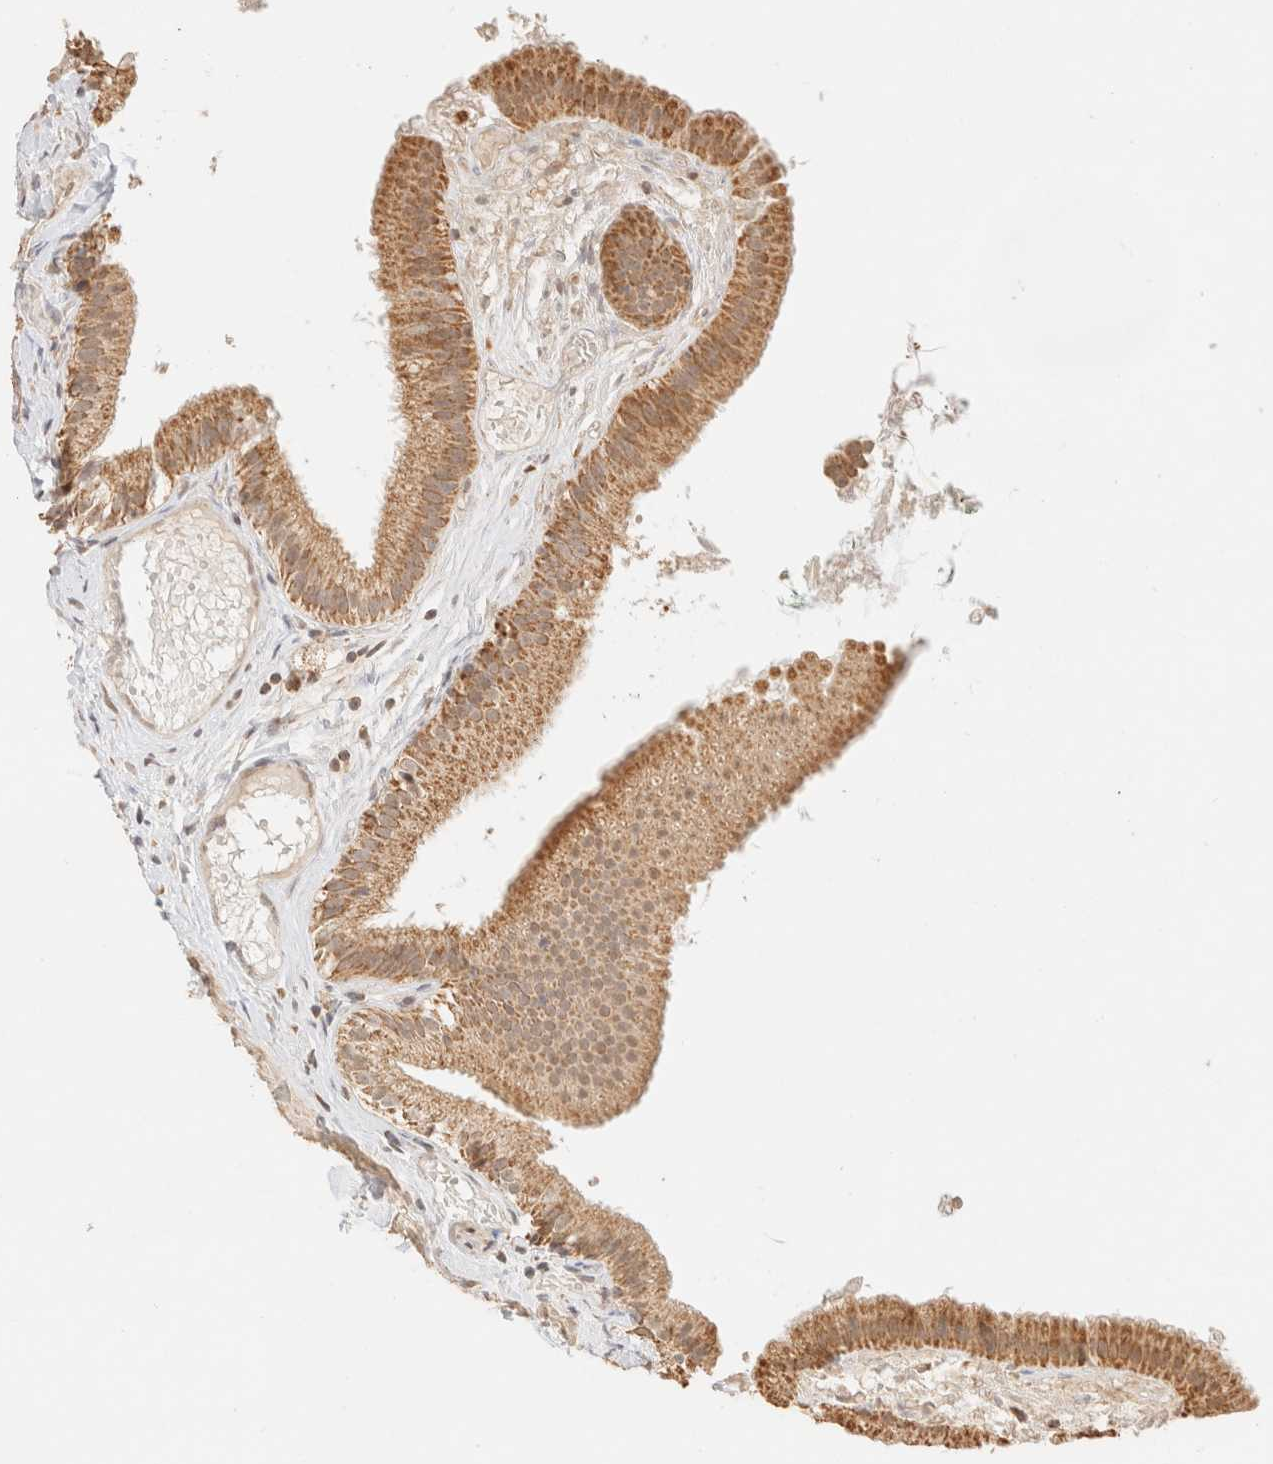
{"staining": {"intensity": "moderate", "quantity": ">75%", "location": "cytoplasmic/membranous"}, "tissue": "gallbladder", "cell_type": "Glandular cells", "image_type": "normal", "snomed": [{"axis": "morphology", "description": "Normal tissue, NOS"}, {"axis": "topography", "description": "Gallbladder"}], "caption": "The micrograph shows immunohistochemical staining of unremarkable gallbladder. There is moderate cytoplasmic/membranous staining is seen in about >75% of glandular cells.", "gene": "TACO1", "patient": {"sex": "female", "age": 26}}